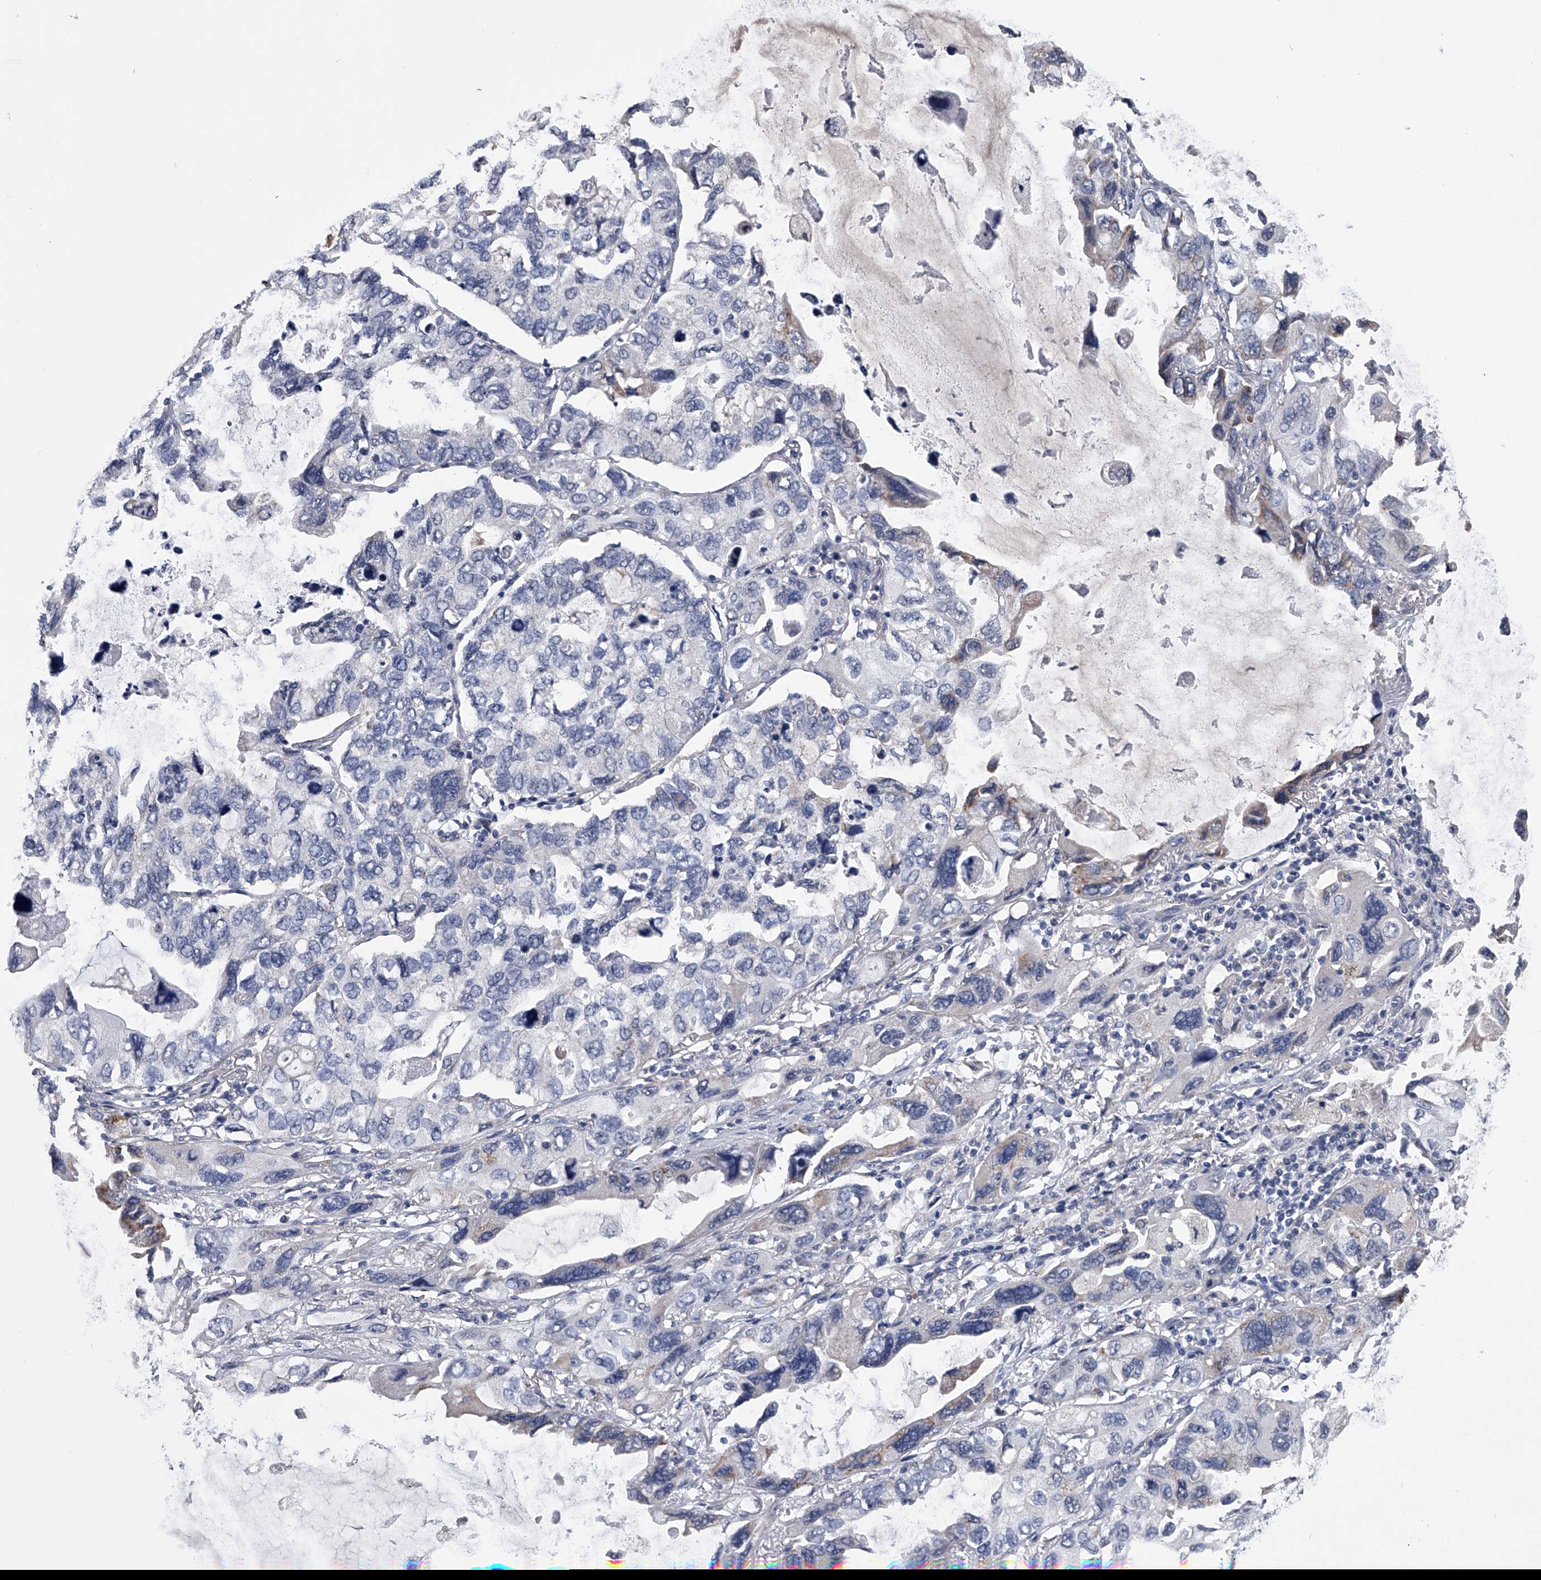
{"staining": {"intensity": "weak", "quantity": "<25%", "location": "cytoplasmic/membranous"}, "tissue": "lung cancer", "cell_type": "Tumor cells", "image_type": "cancer", "snomed": [{"axis": "morphology", "description": "Squamous cell carcinoma, NOS"}, {"axis": "topography", "description": "Lung"}], "caption": "A histopathology image of lung cancer stained for a protein shows no brown staining in tumor cells. (DAB immunohistochemistry, high magnification).", "gene": "OAT", "patient": {"sex": "female", "age": 73}}